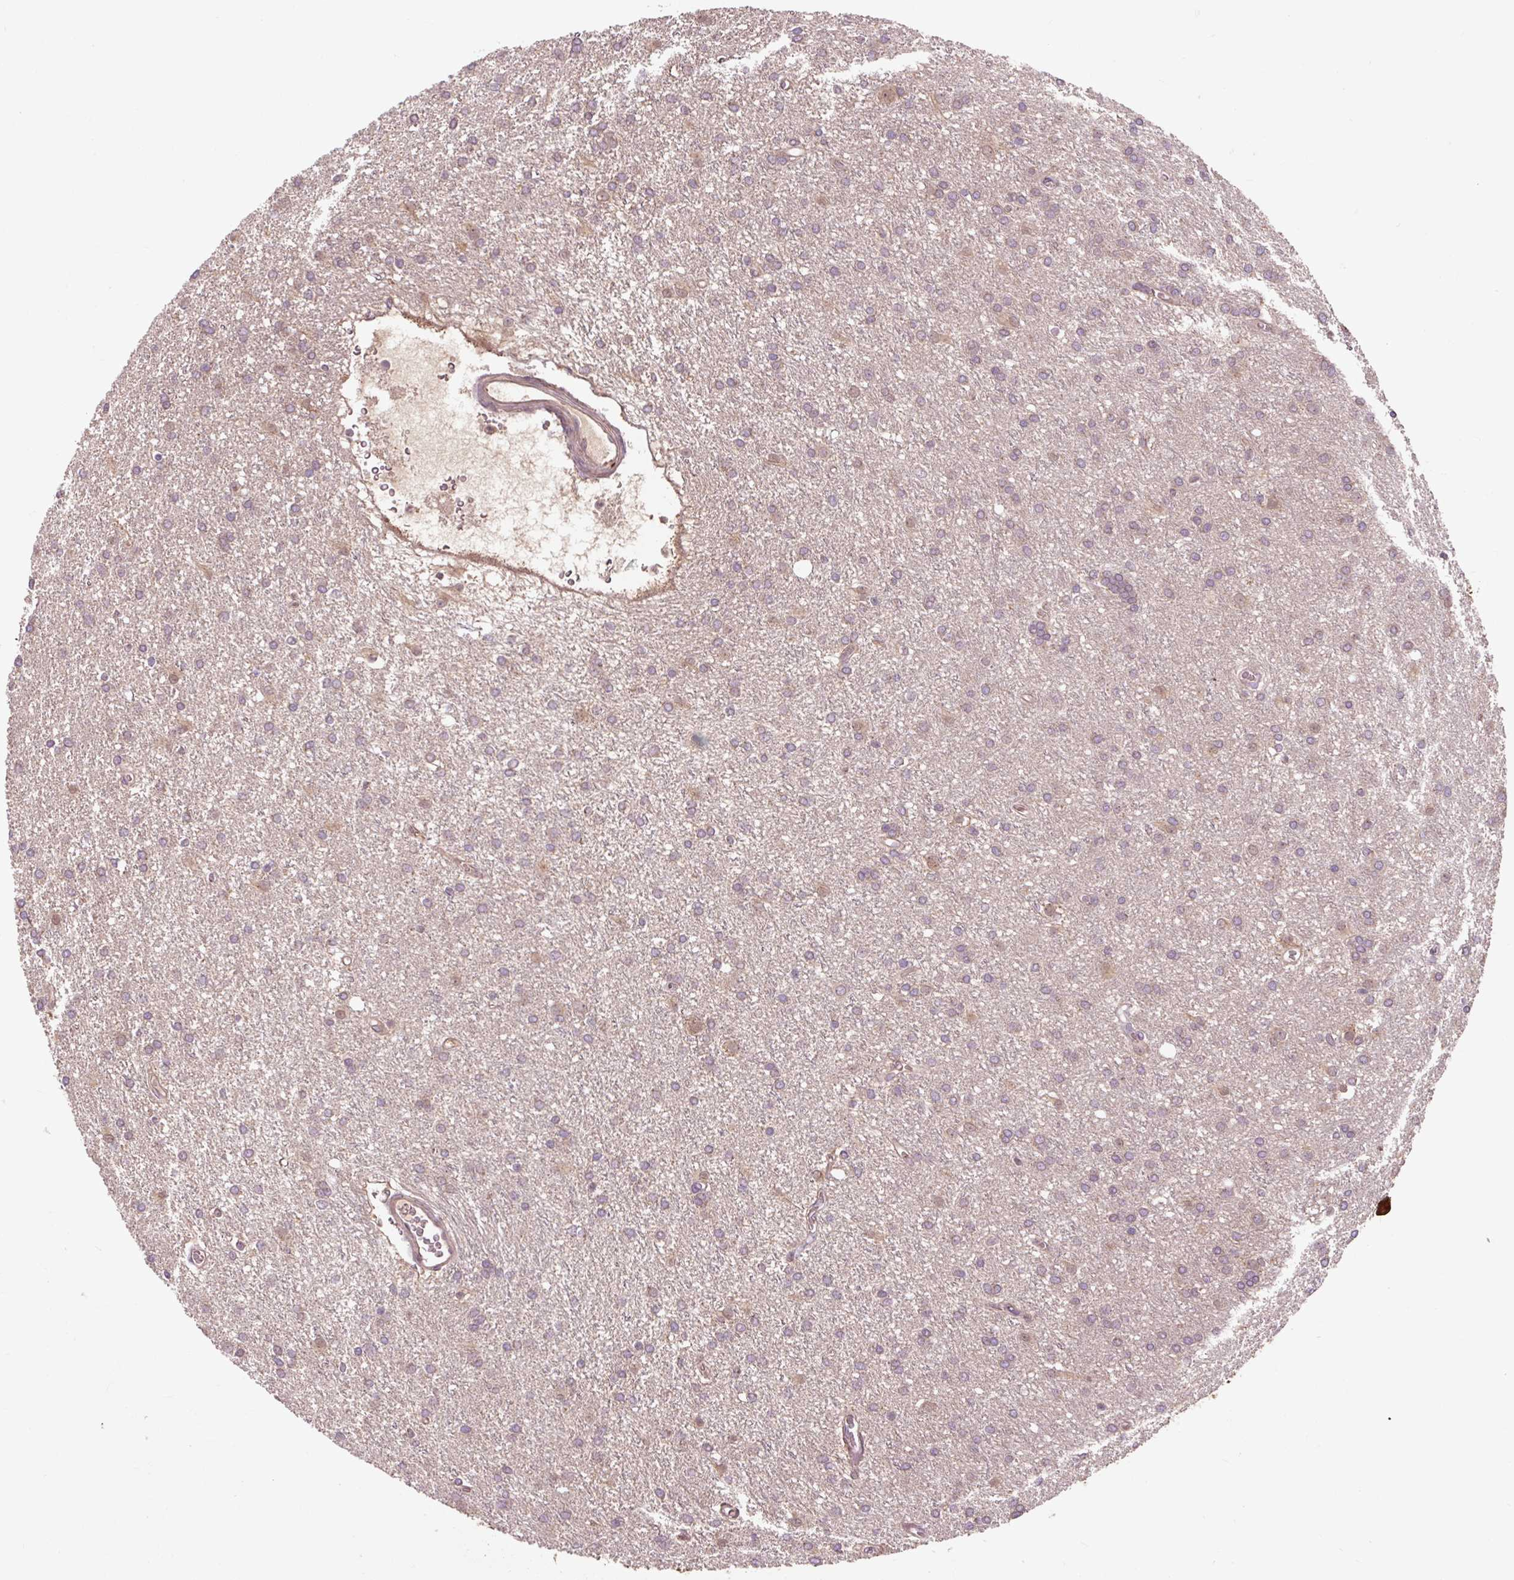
{"staining": {"intensity": "weak", "quantity": "<25%", "location": "cytoplasmic/membranous"}, "tissue": "glioma", "cell_type": "Tumor cells", "image_type": "cancer", "snomed": [{"axis": "morphology", "description": "Glioma, malignant, High grade"}, {"axis": "topography", "description": "Brain"}], "caption": "This is an IHC histopathology image of glioma. There is no expression in tumor cells.", "gene": "MMS19", "patient": {"sex": "female", "age": 50}}